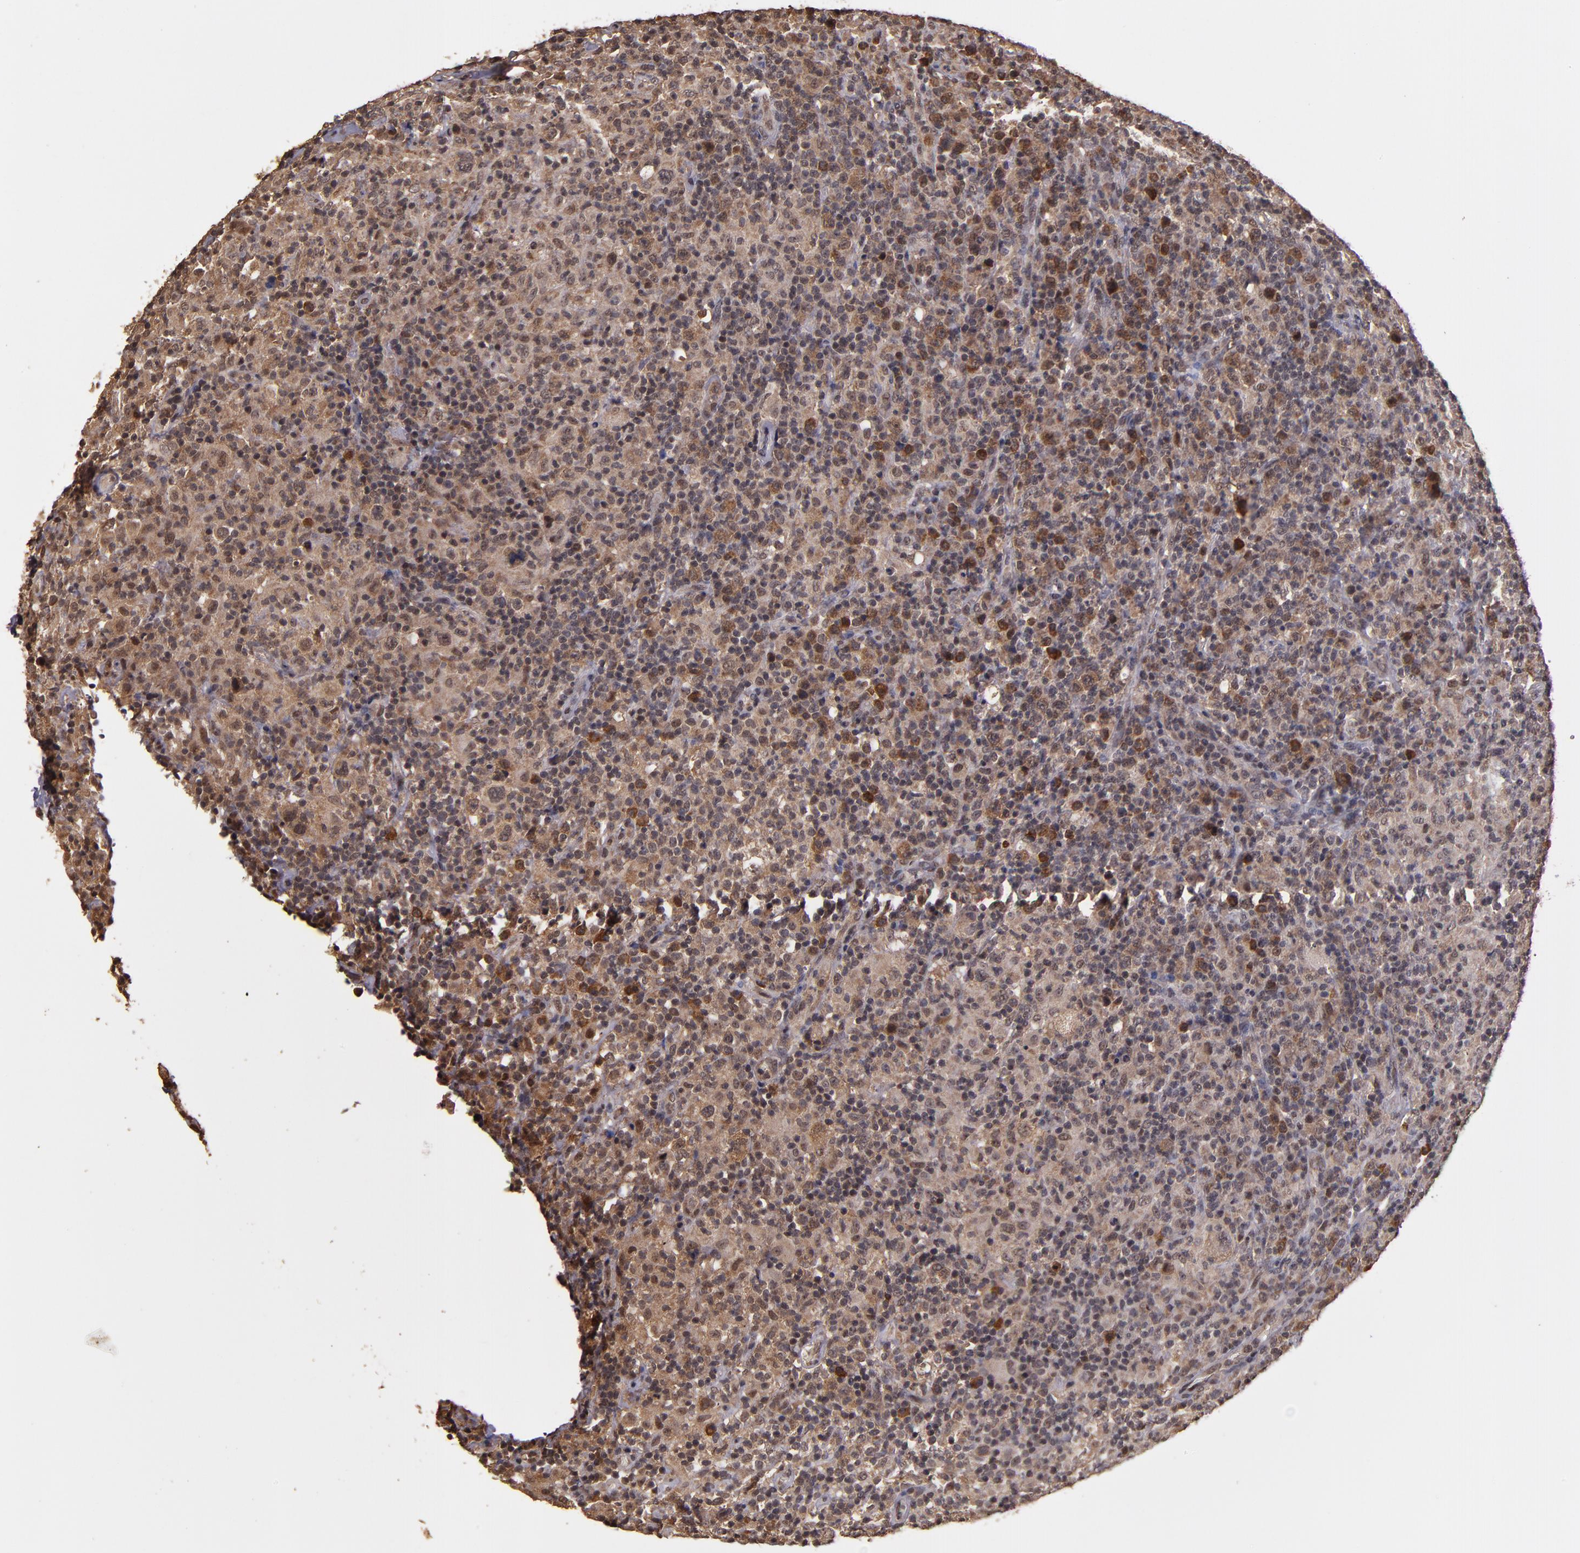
{"staining": {"intensity": "moderate", "quantity": ">75%", "location": "cytoplasmic/membranous"}, "tissue": "lymphoma", "cell_type": "Tumor cells", "image_type": "cancer", "snomed": [{"axis": "morphology", "description": "Hodgkin's disease, NOS"}, {"axis": "topography", "description": "Lymph node"}], "caption": "A medium amount of moderate cytoplasmic/membranous expression is seen in approximately >75% of tumor cells in lymphoma tissue.", "gene": "RIOK3", "patient": {"sex": "male", "age": 65}}